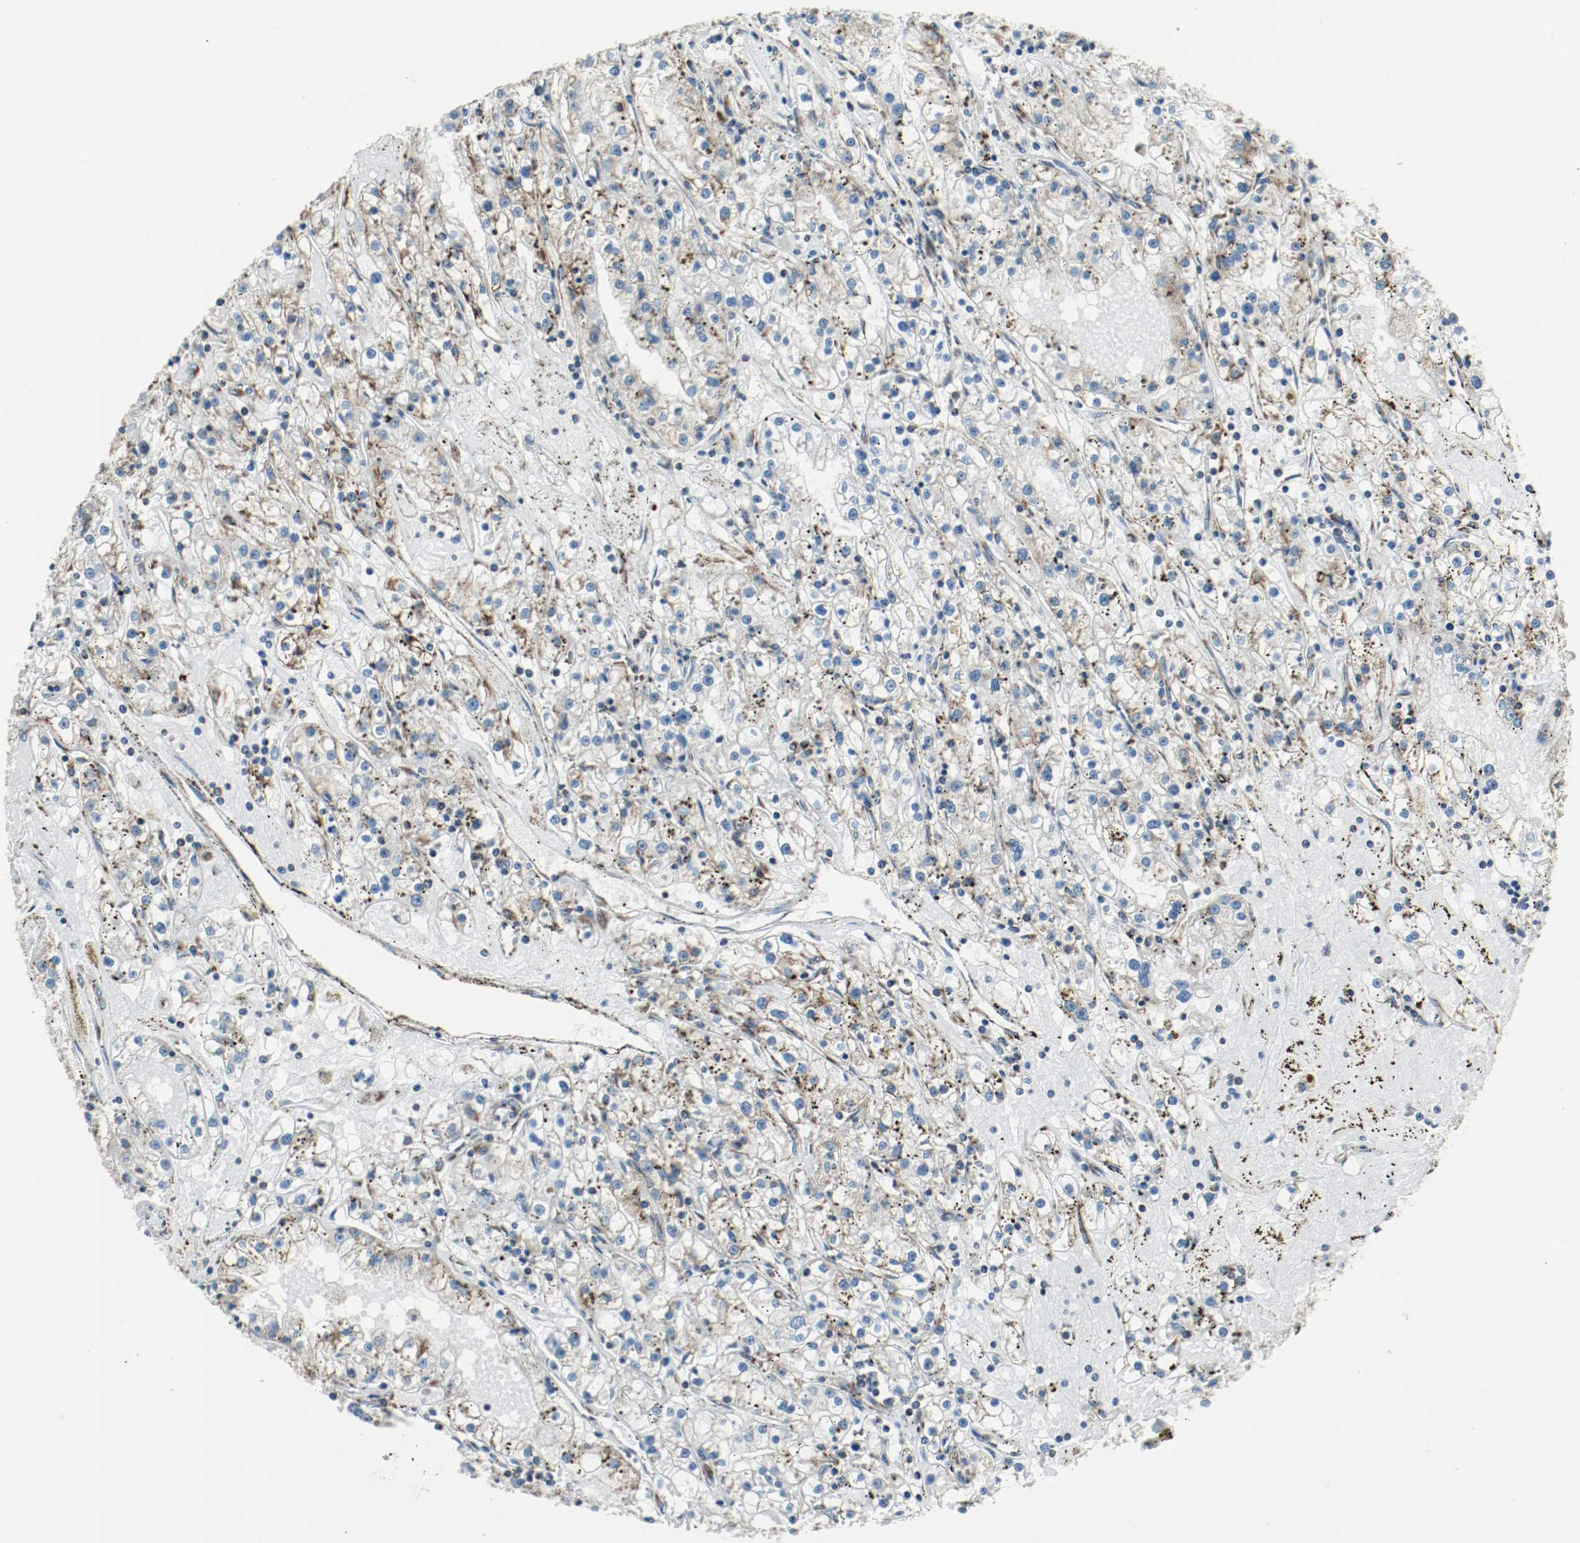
{"staining": {"intensity": "moderate", "quantity": "25%-75%", "location": "cytoplasmic/membranous"}, "tissue": "renal cancer", "cell_type": "Tumor cells", "image_type": "cancer", "snomed": [{"axis": "morphology", "description": "Adenocarcinoma, NOS"}, {"axis": "topography", "description": "Kidney"}], "caption": "Renal adenocarcinoma stained with immunohistochemistry (IHC) demonstrates moderate cytoplasmic/membranous staining in about 25%-75% of tumor cells.", "gene": "PLCG1", "patient": {"sex": "male", "age": 56}}